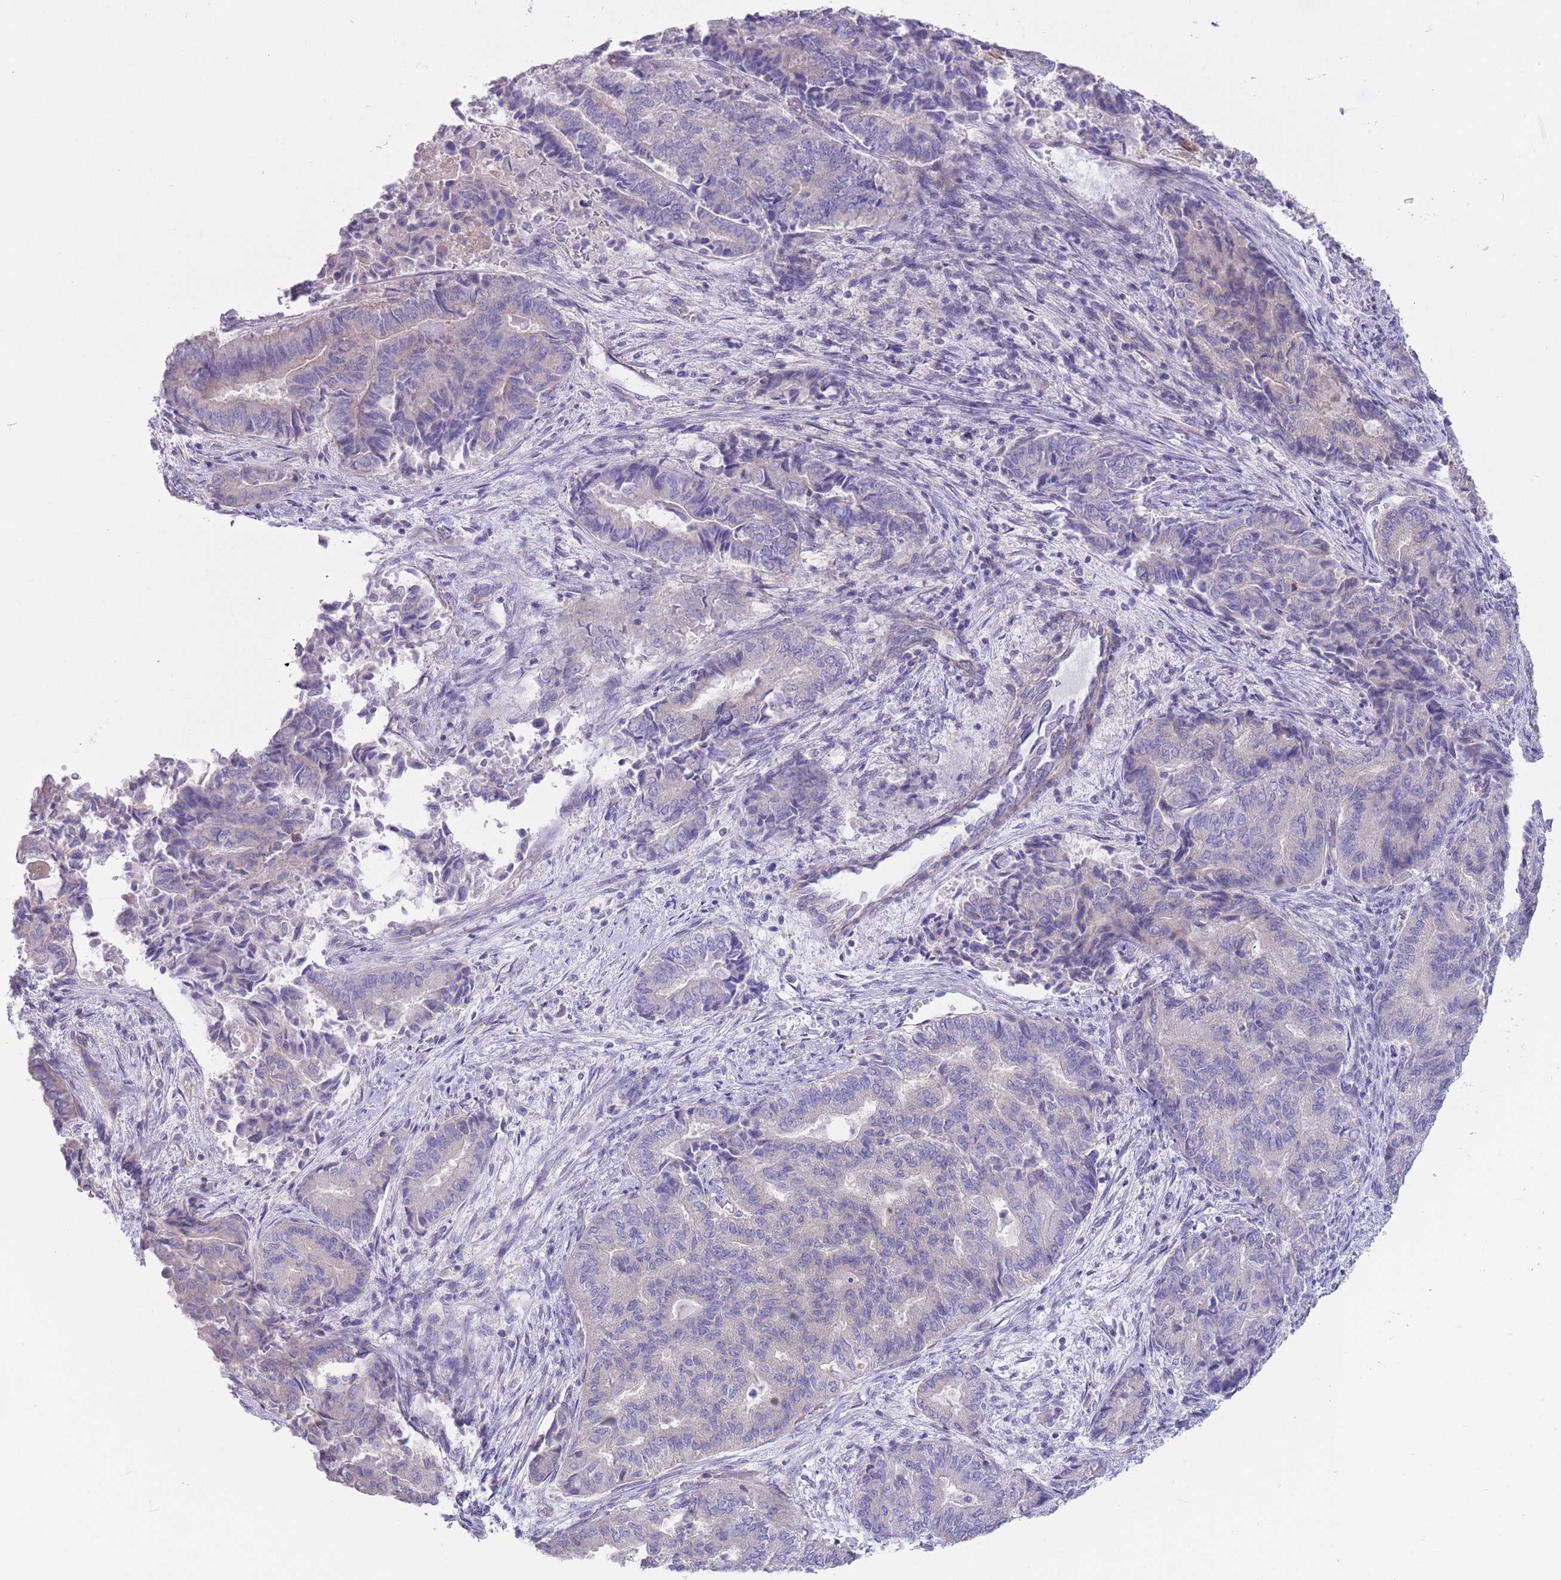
{"staining": {"intensity": "weak", "quantity": "<25%", "location": "cytoplasmic/membranous"}, "tissue": "endometrial cancer", "cell_type": "Tumor cells", "image_type": "cancer", "snomed": [{"axis": "morphology", "description": "Adenocarcinoma, NOS"}, {"axis": "topography", "description": "Endometrium"}], "caption": "There is no significant expression in tumor cells of endometrial adenocarcinoma. (DAB IHC with hematoxylin counter stain).", "gene": "ALS2CL", "patient": {"sex": "female", "age": 80}}